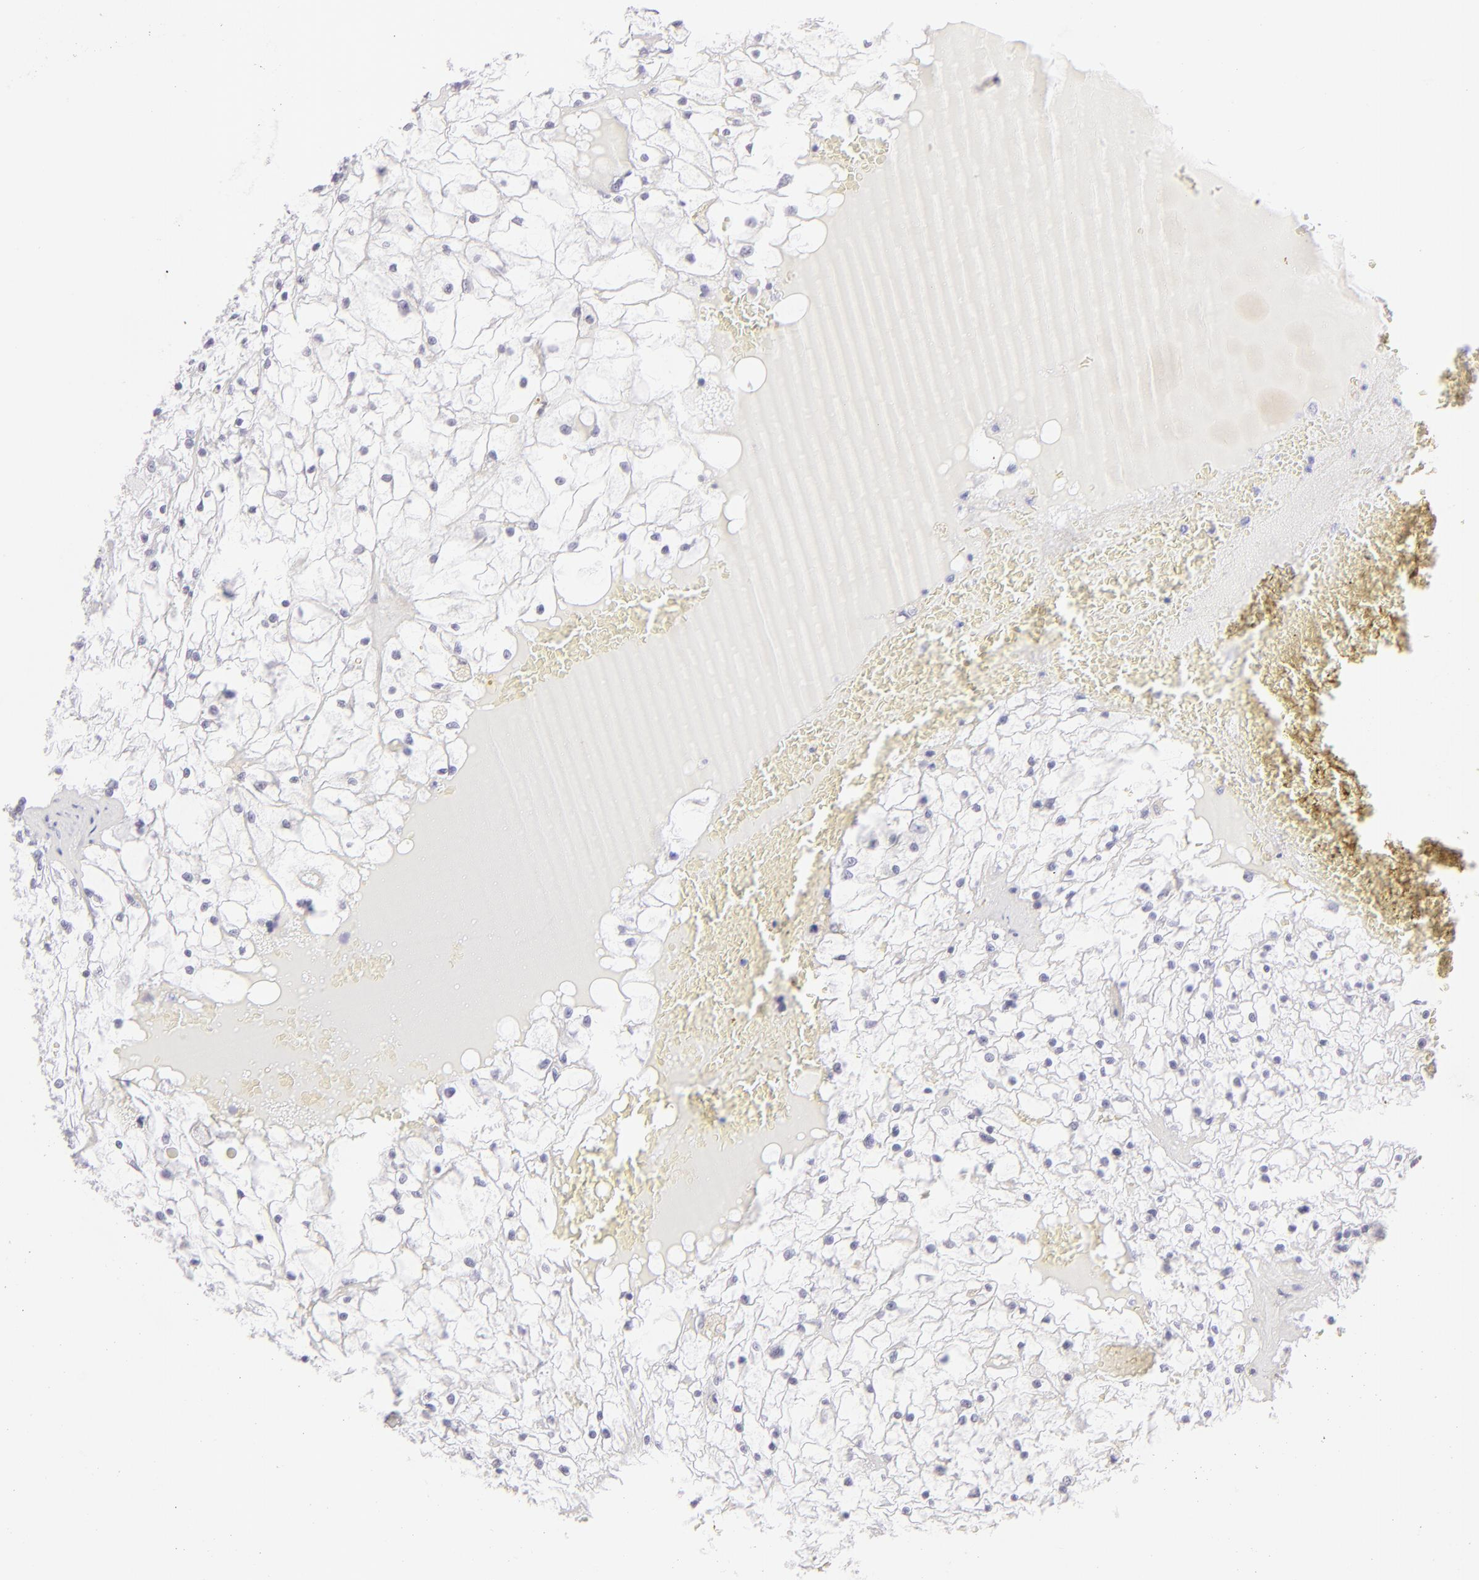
{"staining": {"intensity": "negative", "quantity": "none", "location": "none"}, "tissue": "renal cancer", "cell_type": "Tumor cells", "image_type": "cancer", "snomed": [{"axis": "morphology", "description": "Adenocarcinoma, NOS"}, {"axis": "topography", "description": "Kidney"}], "caption": "An image of human renal cancer is negative for staining in tumor cells. (Stains: DAB immunohistochemistry (IHC) with hematoxylin counter stain, Microscopy: brightfield microscopy at high magnification).", "gene": "FCER2", "patient": {"sex": "male", "age": 61}}